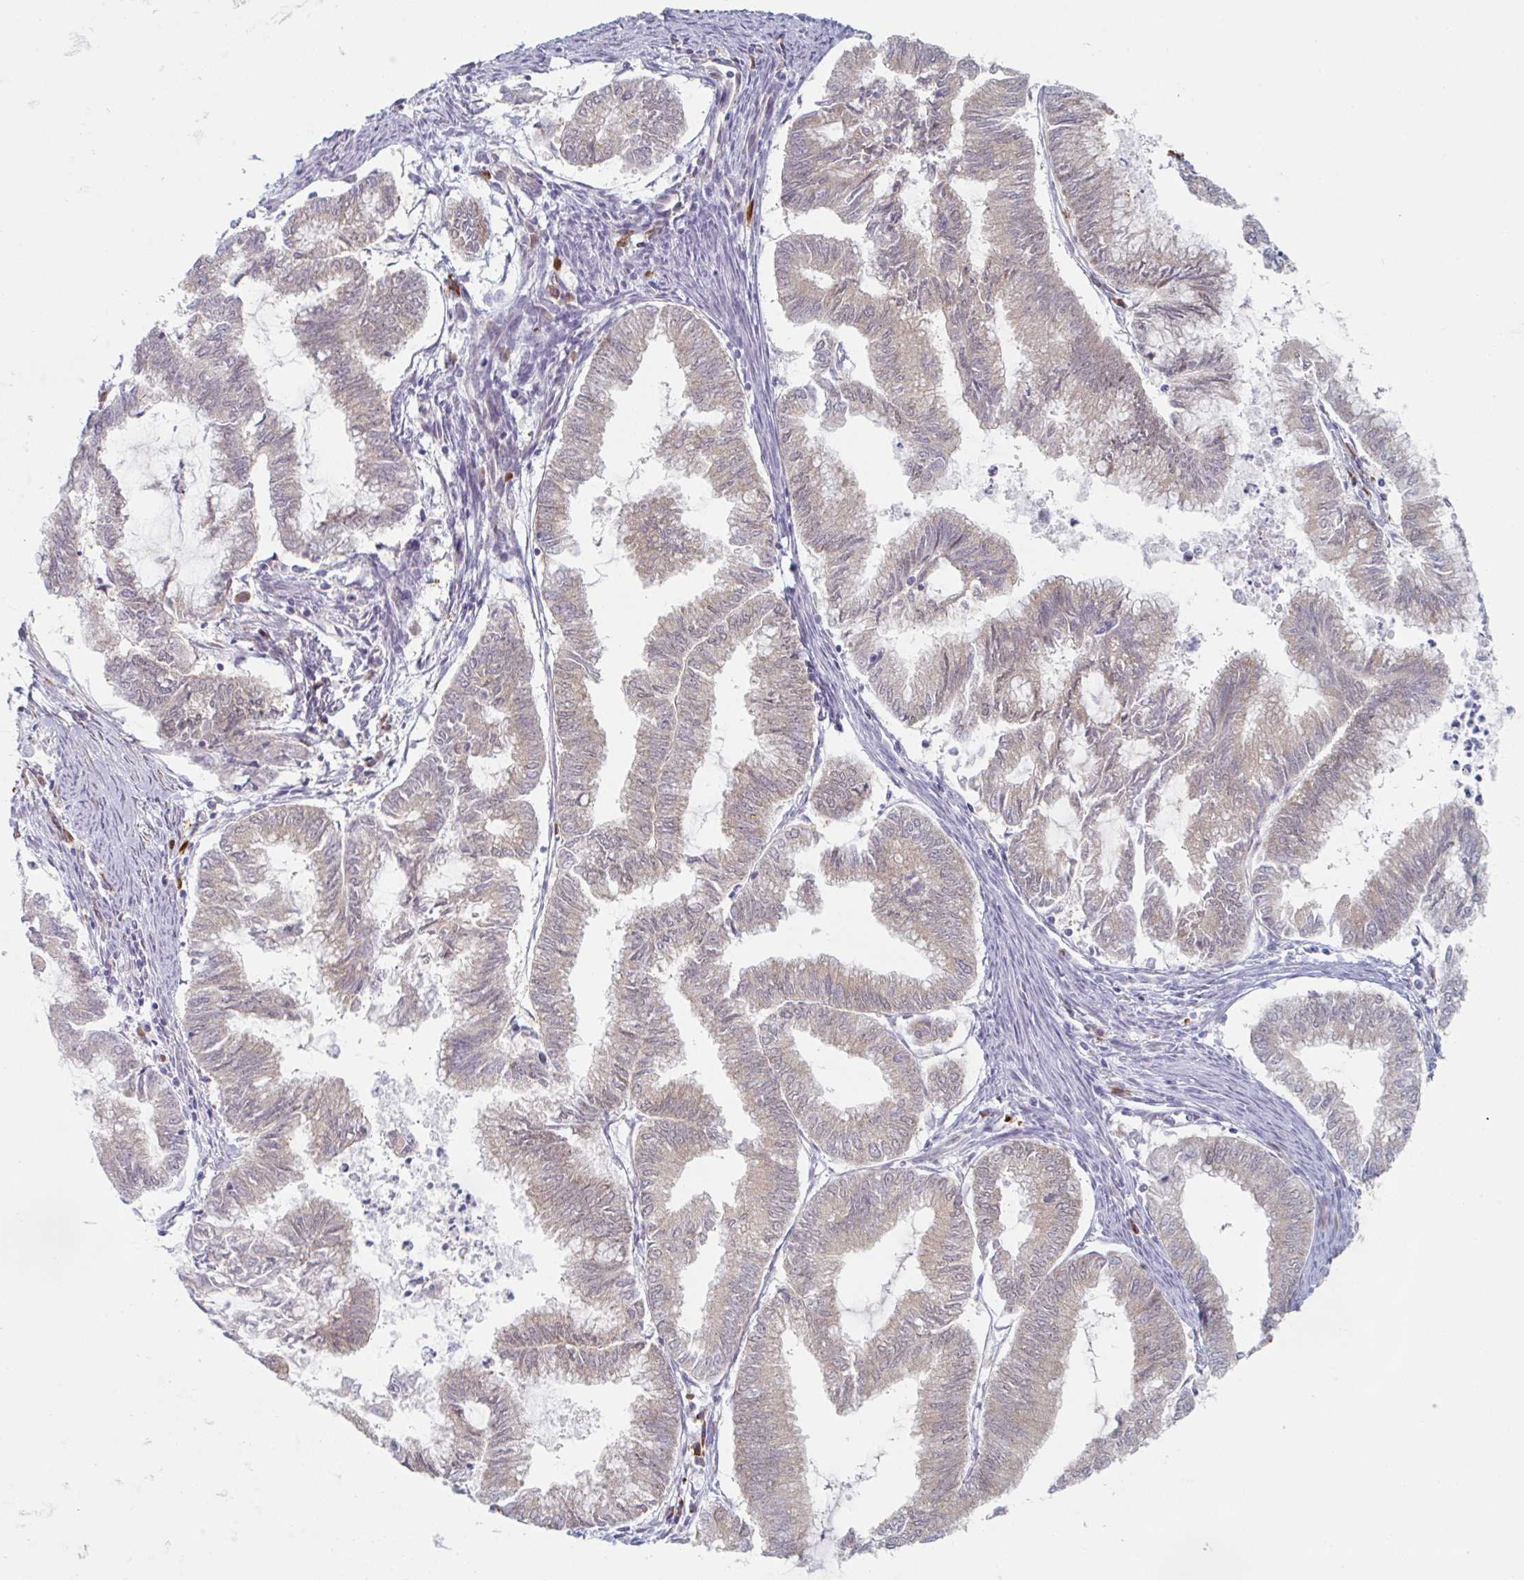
{"staining": {"intensity": "negative", "quantity": "none", "location": "none"}, "tissue": "endometrial cancer", "cell_type": "Tumor cells", "image_type": "cancer", "snomed": [{"axis": "morphology", "description": "Adenocarcinoma, NOS"}, {"axis": "topography", "description": "Endometrium"}], "caption": "Tumor cells are negative for protein expression in human adenocarcinoma (endometrial).", "gene": "TRAPPC10", "patient": {"sex": "female", "age": 79}}